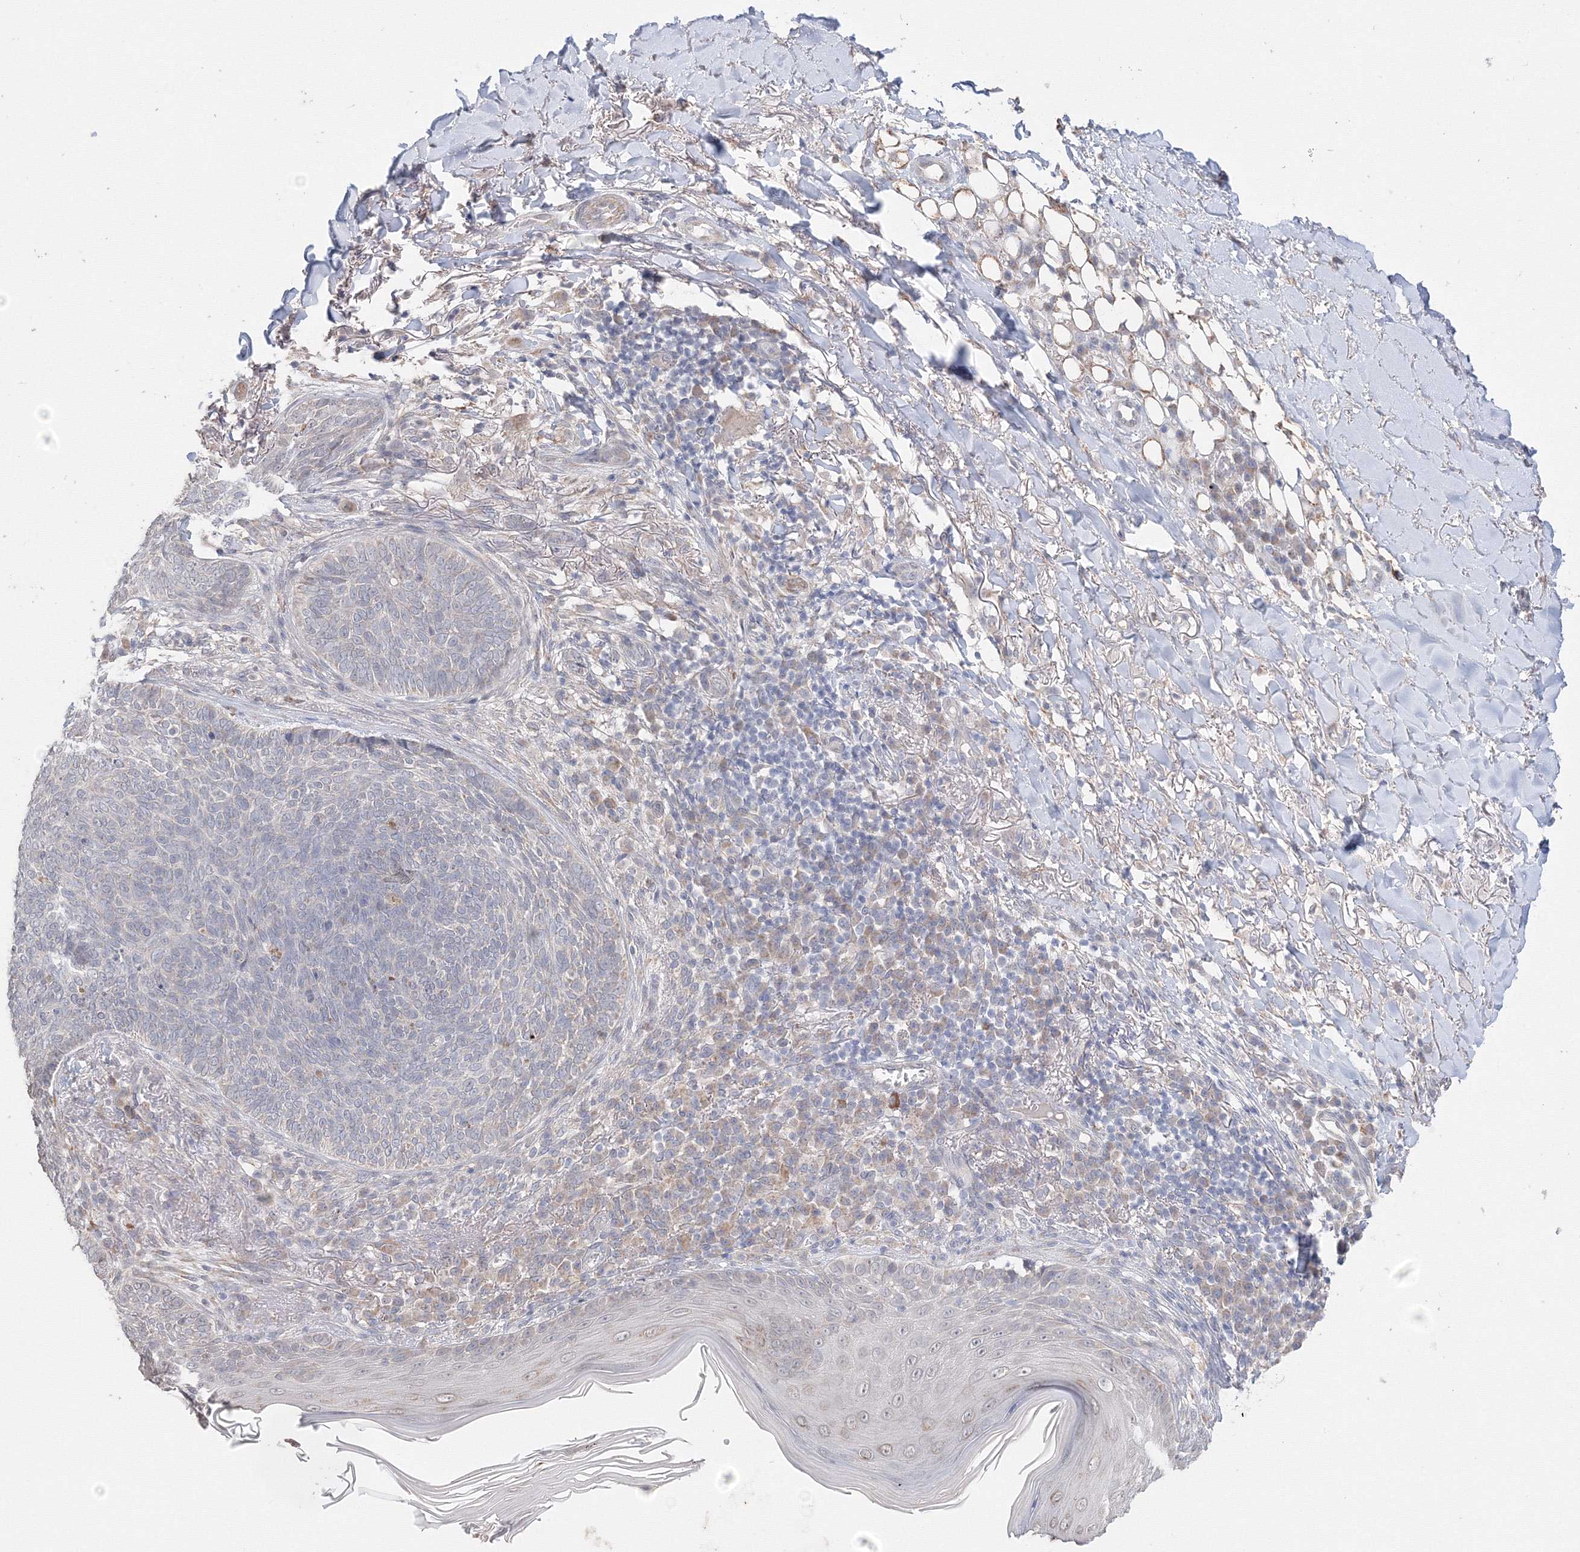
{"staining": {"intensity": "negative", "quantity": "none", "location": "none"}, "tissue": "skin cancer", "cell_type": "Tumor cells", "image_type": "cancer", "snomed": [{"axis": "morphology", "description": "Basal cell carcinoma"}, {"axis": "topography", "description": "Skin"}], "caption": "This is a image of immunohistochemistry (IHC) staining of skin cancer, which shows no staining in tumor cells. (DAB immunohistochemistry (IHC) with hematoxylin counter stain).", "gene": "DHRS12", "patient": {"sex": "male", "age": 85}}